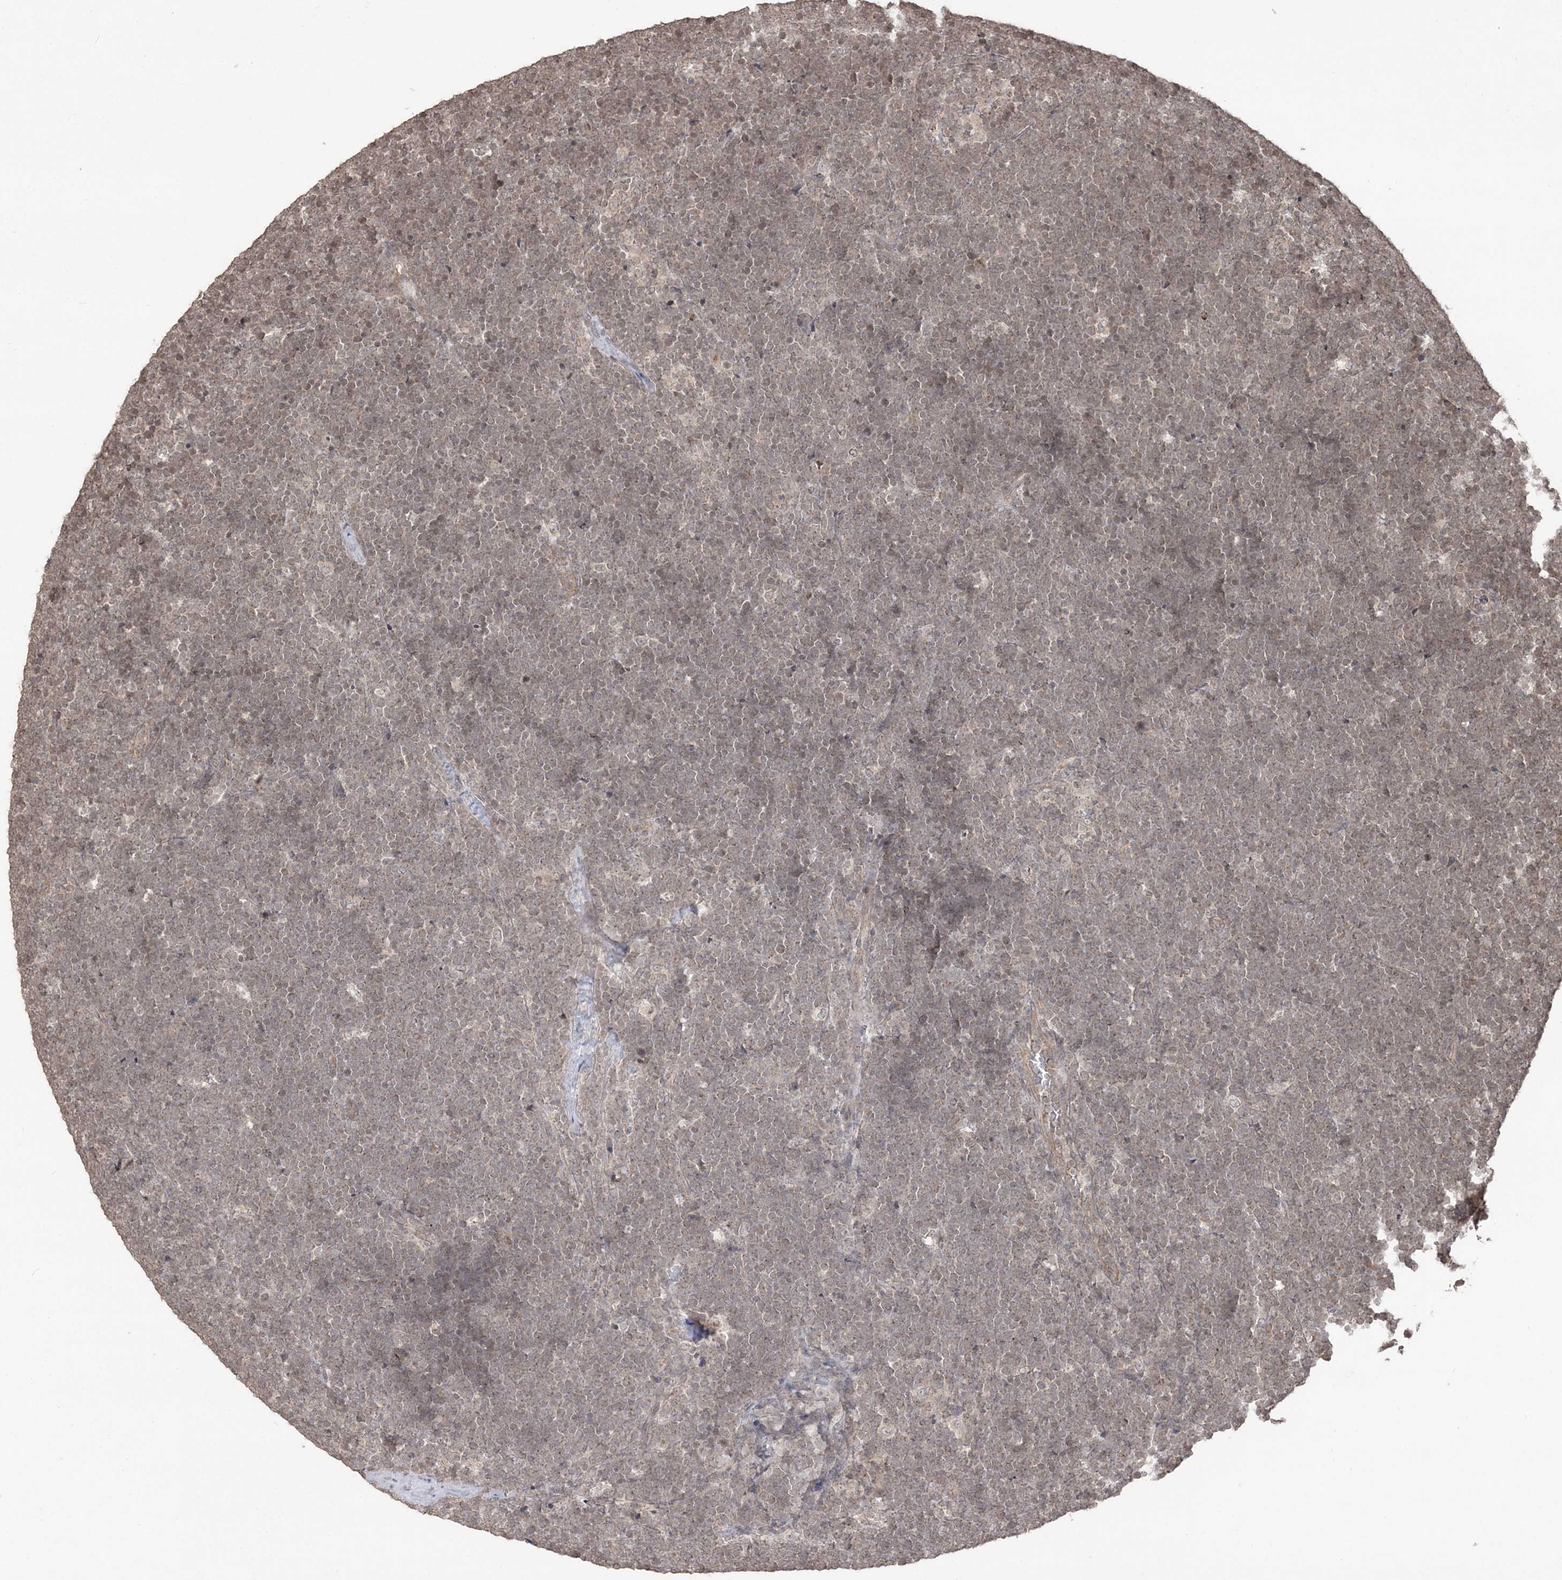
{"staining": {"intensity": "weak", "quantity": "25%-75%", "location": "nuclear"}, "tissue": "lymphoma", "cell_type": "Tumor cells", "image_type": "cancer", "snomed": [{"axis": "morphology", "description": "Malignant lymphoma, non-Hodgkin's type, High grade"}, {"axis": "topography", "description": "Lymph node"}], "caption": "Human malignant lymphoma, non-Hodgkin's type (high-grade) stained with a protein marker reveals weak staining in tumor cells.", "gene": "EHHADH", "patient": {"sex": "male", "age": 13}}